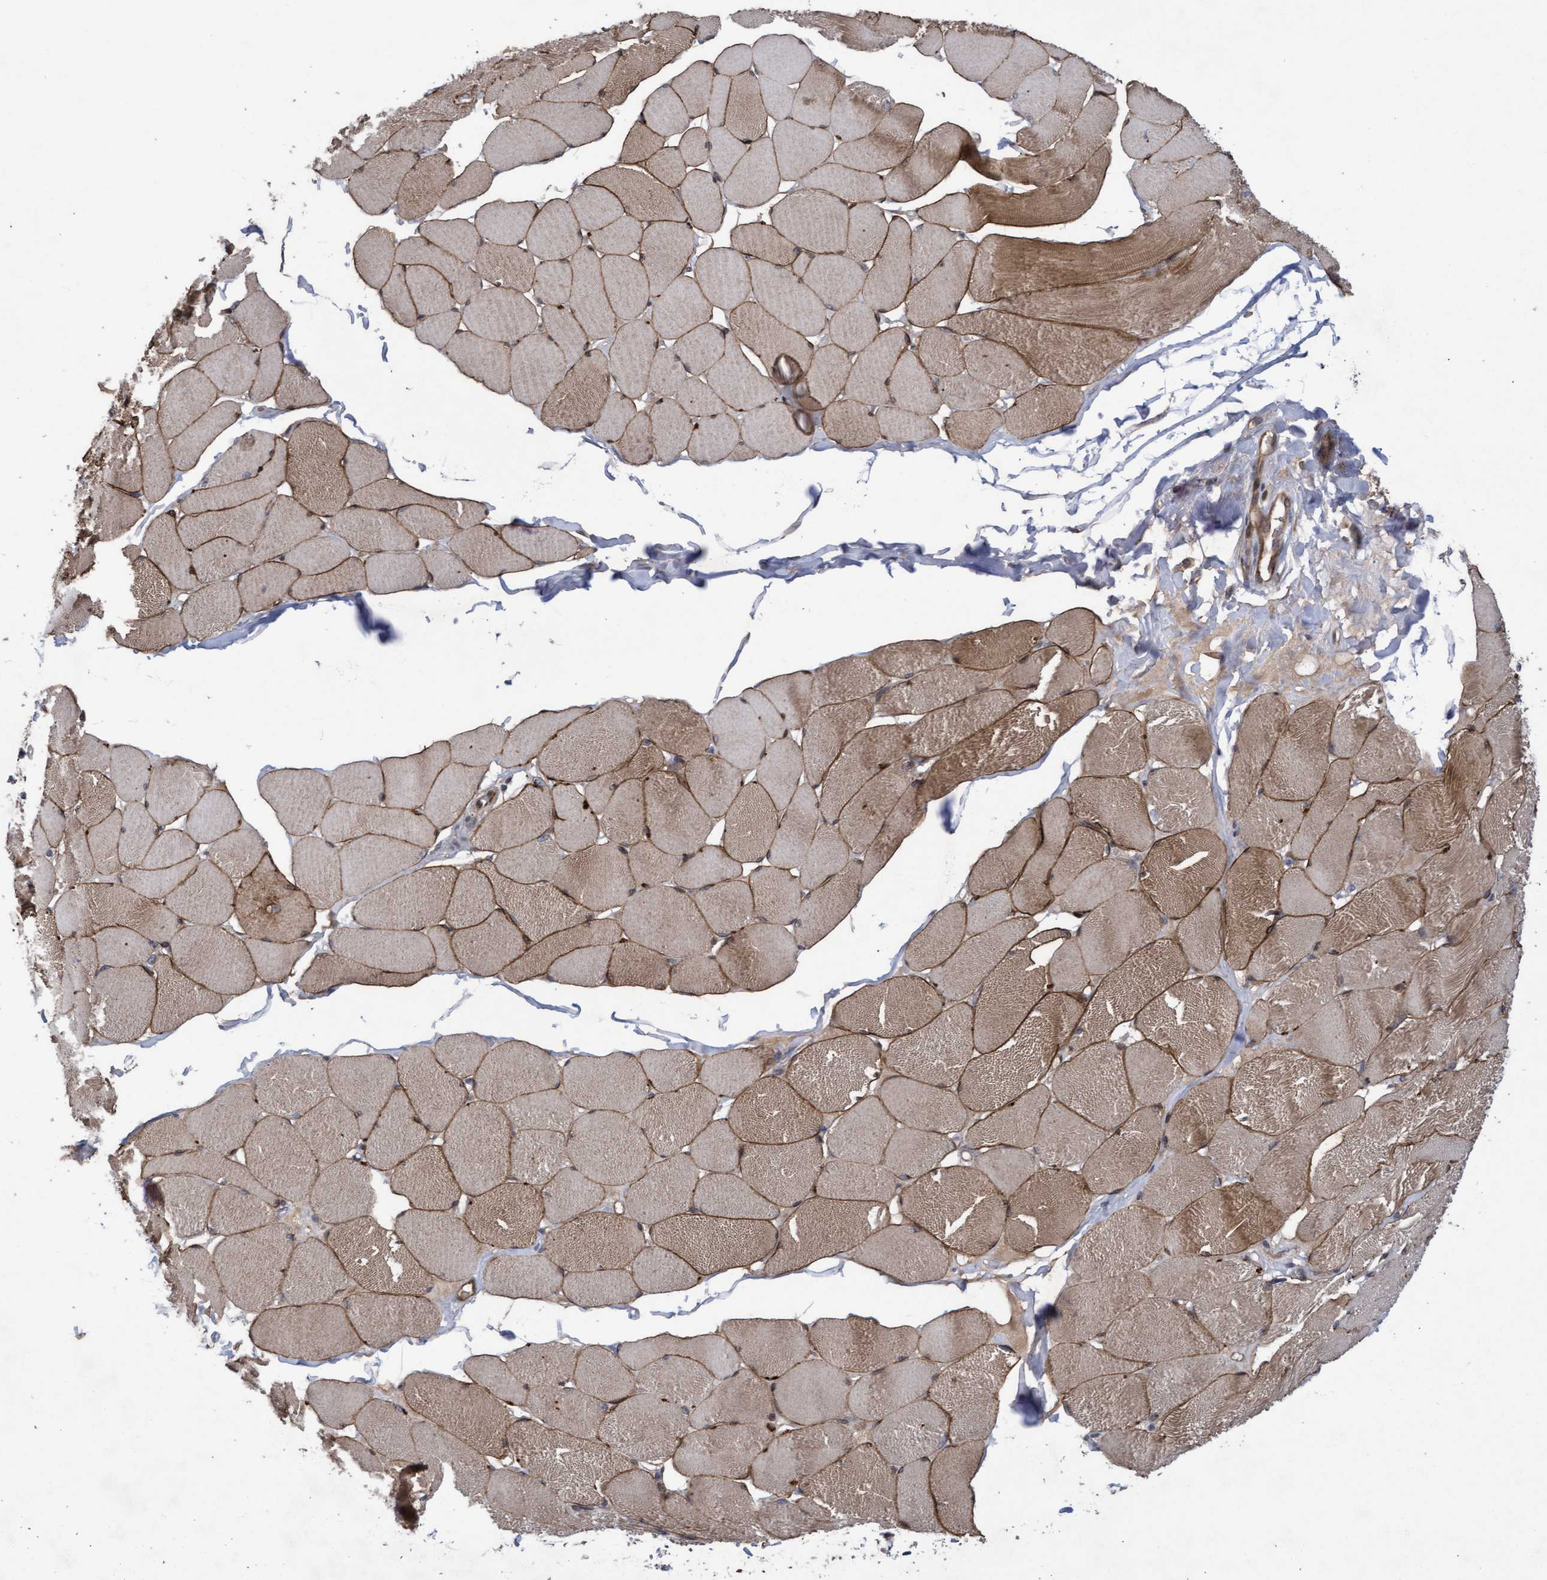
{"staining": {"intensity": "moderate", "quantity": ">75%", "location": "cytoplasmic/membranous"}, "tissue": "skeletal muscle", "cell_type": "Myocytes", "image_type": "normal", "snomed": [{"axis": "morphology", "description": "Normal tissue, NOS"}, {"axis": "topography", "description": "Skin"}, {"axis": "topography", "description": "Skeletal muscle"}], "caption": "A high-resolution histopathology image shows immunohistochemistry (IHC) staining of normal skeletal muscle, which shows moderate cytoplasmic/membranous expression in about >75% of myocytes.", "gene": "COBL", "patient": {"sex": "male", "age": 83}}